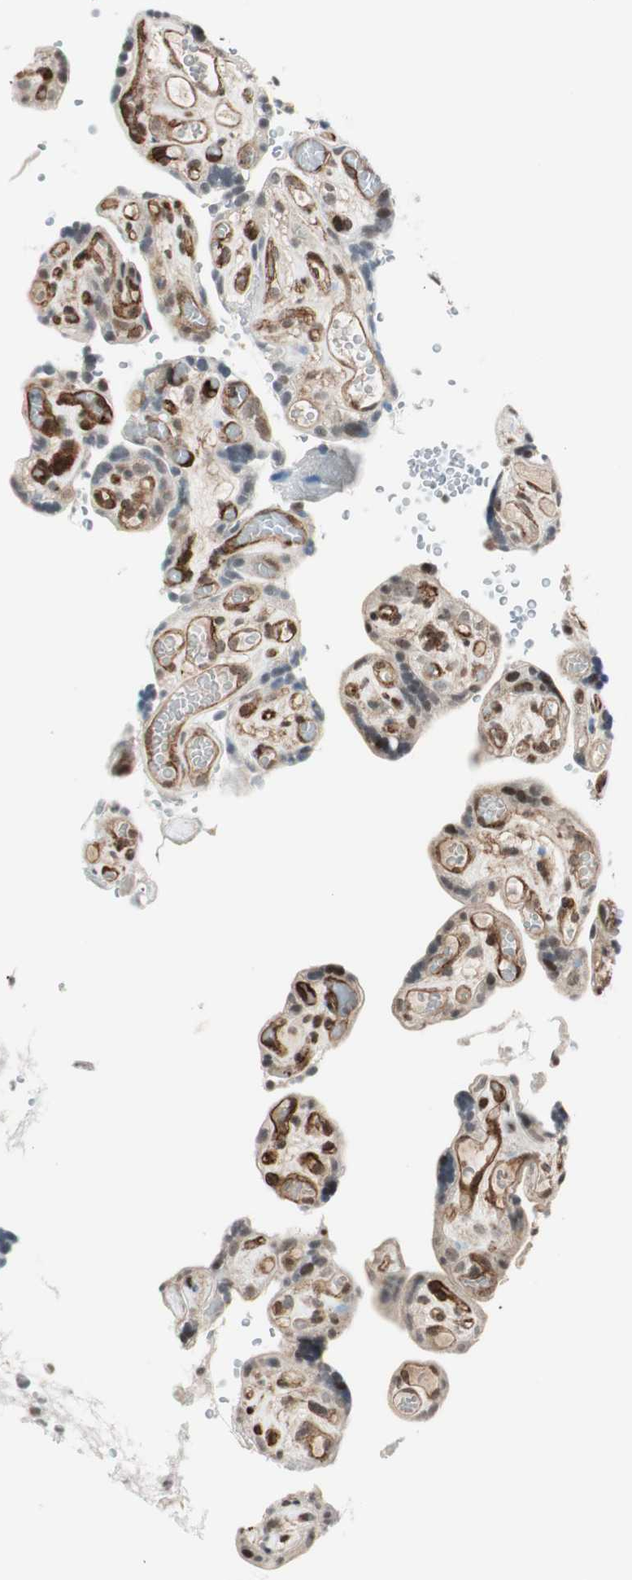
{"staining": {"intensity": "strong", "quantity": ">75%", "location": "nuclear"}, "tissue": "placenta", "cell_type": "Decidual cells", "image_type": "normal", "snomed": [{"axis": "morphology", "description": "Normal tissue, NOS"}, {"axis": "topography", "description": "Placenta"}], "caption": "Immunohistochemical staining of normal human placenta exhibits strong nuclear protein staining in approximately >75% of decidual cells. (DAB (3,3'-diaminobenzidine) IHC, brown staining for protein, blue staining for nuclei).", "gene": "CDK19", "patient": {"sex": "female", "age": 30}}